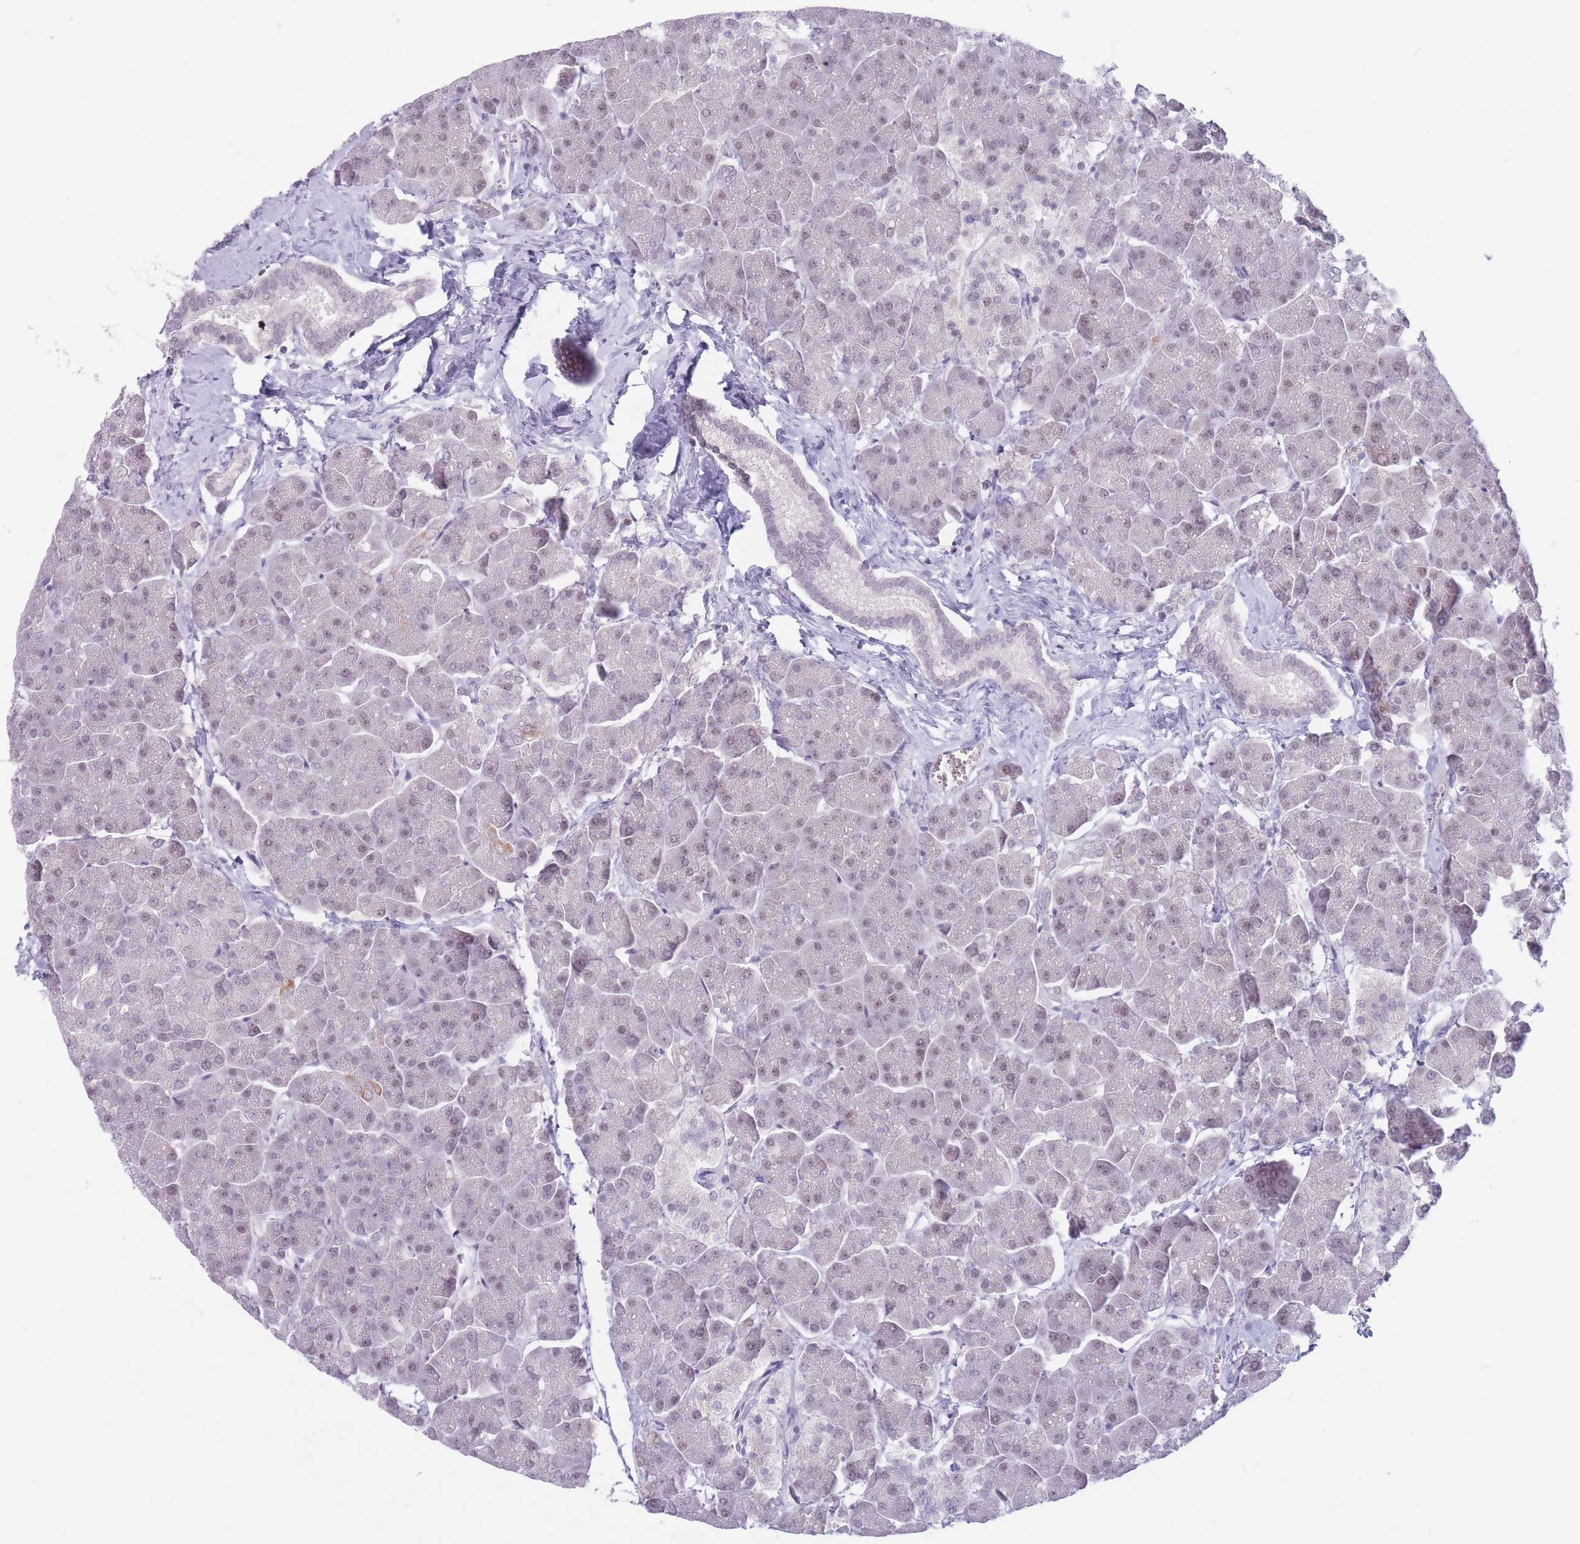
{"staining": {"intensity": "weak", "quantity": "25%-75%", "location": "nuclear"}, "tissue": "pancreas", "cell_type": "Exocrine glandular cells", "image_type": "normal", "snomed": [{"axis": "morphology", "description": "Normal tissue, NOS"}, {"axis": "topography", "description": "Pancreas"}, {"axis": "topography", "description": "Peripheral nerve tissue"}], "caption": "IHC of benign pancreas reveals low levels of weak nuclear staining in about 25%-75% of exocrine glandular cells.", "gene": "ARID3B", "patient": {"sex": "male", "age": 54}}